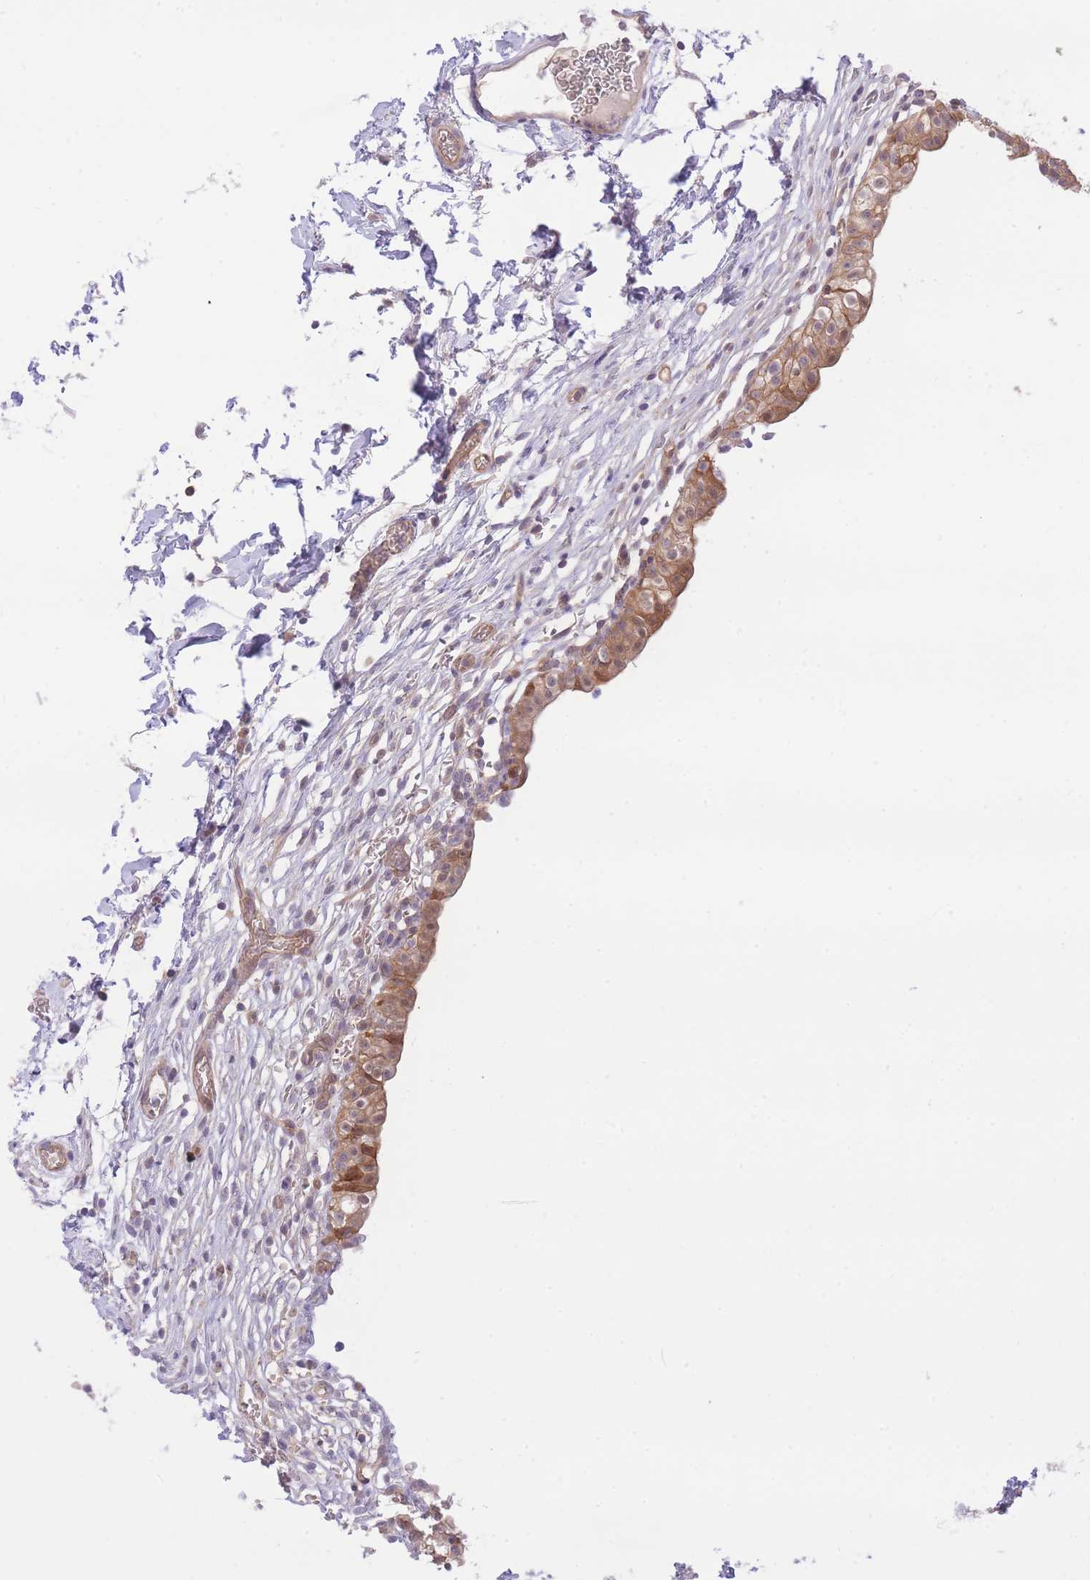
{"staining": {"intensity": "strong", "quantity": ">75%", "location": "cytoplasmic/membranous"}, "tissue": "urinary bladder", "cell_type": "Urothelial cells", "image_type": "normal", "snomed": [{"axis": "morphology", "description": "Normal tissue, NOS"}, {"axis": "topography", "description": "Urinary bladder"}, {"axis": "topography", "description": "Peripheral nerve tissue"}], "caption": "Immunohistochemical staining of benign human urinary bladder reveals >75% levels of strong cytoplasmic/membranous protein positivity in approximately >75% of urothelial cells. The staining was performed using DAB (3,3'-diaminobenzidine) to visualize the protein expression in brown, while the nuclei were stained in blue with hematoxylin (Magnification: 20x).", "gene": "PREP", "patient": {"sex": "male", "age": 55}}